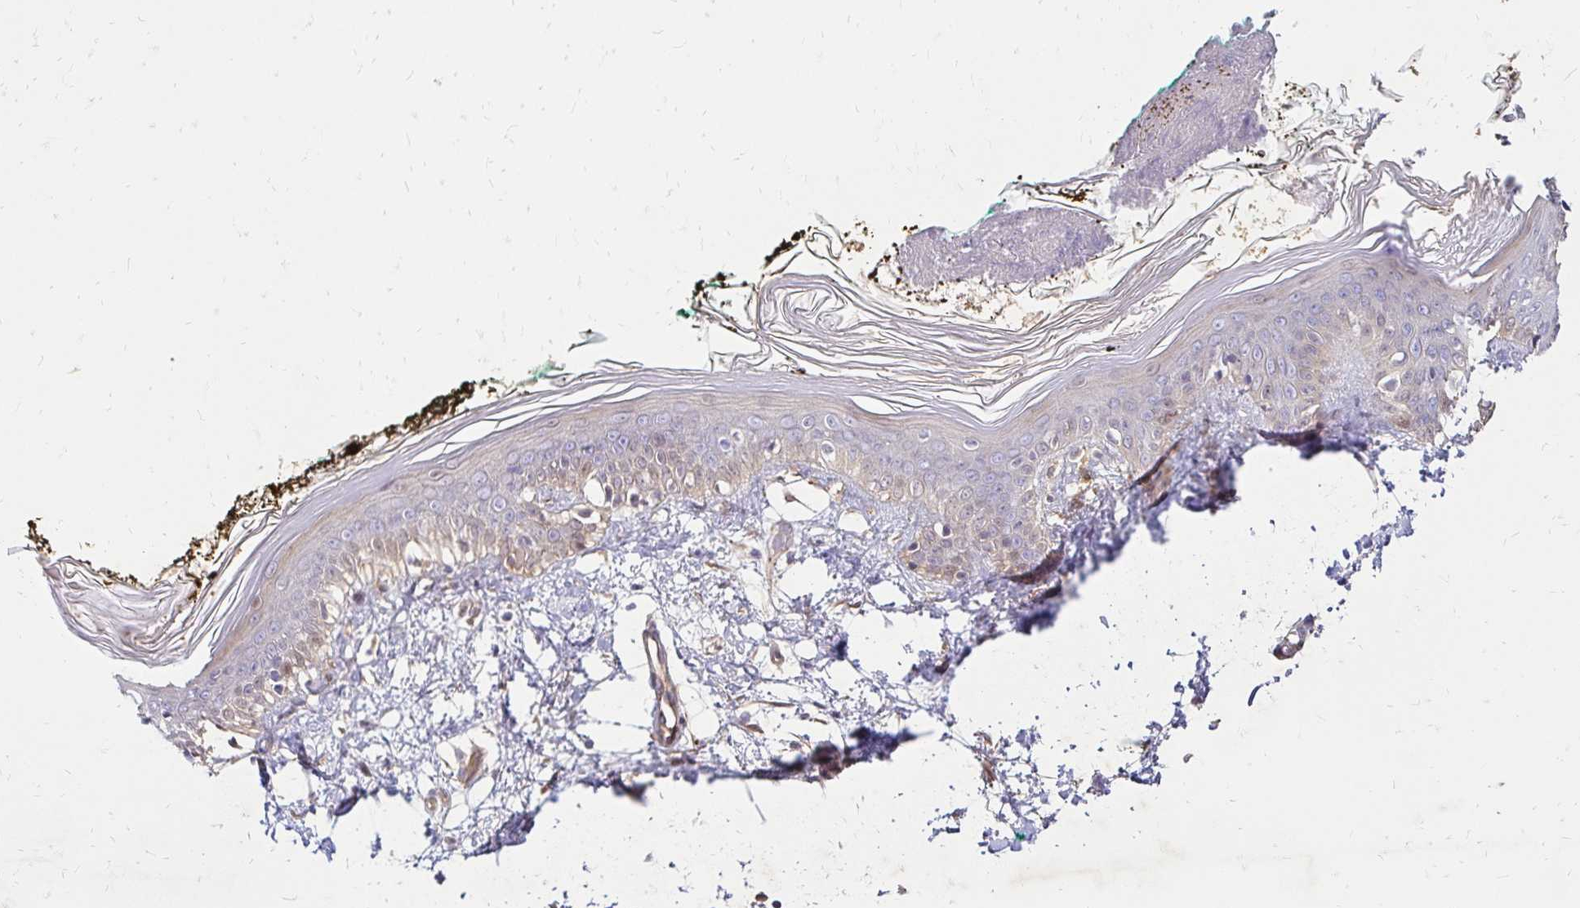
{"staining": {"intensity": "negative", "quantity": "none", "location": "none"}, "tissue": "skin", "cell_type": "Fibroblasts", "image_type": "normal", "snomed": [{"axis": "morphology", "description": "Normal tissue, NOS"}, {"axis": "topography", "description": "Skin"}], "caption": "This is a micrograph of IHC staining of unremarkable skin, which shows no positivity in fibroblasts.", "gene": "YAP1", "patient": {"sex": "female", "age": 34}}